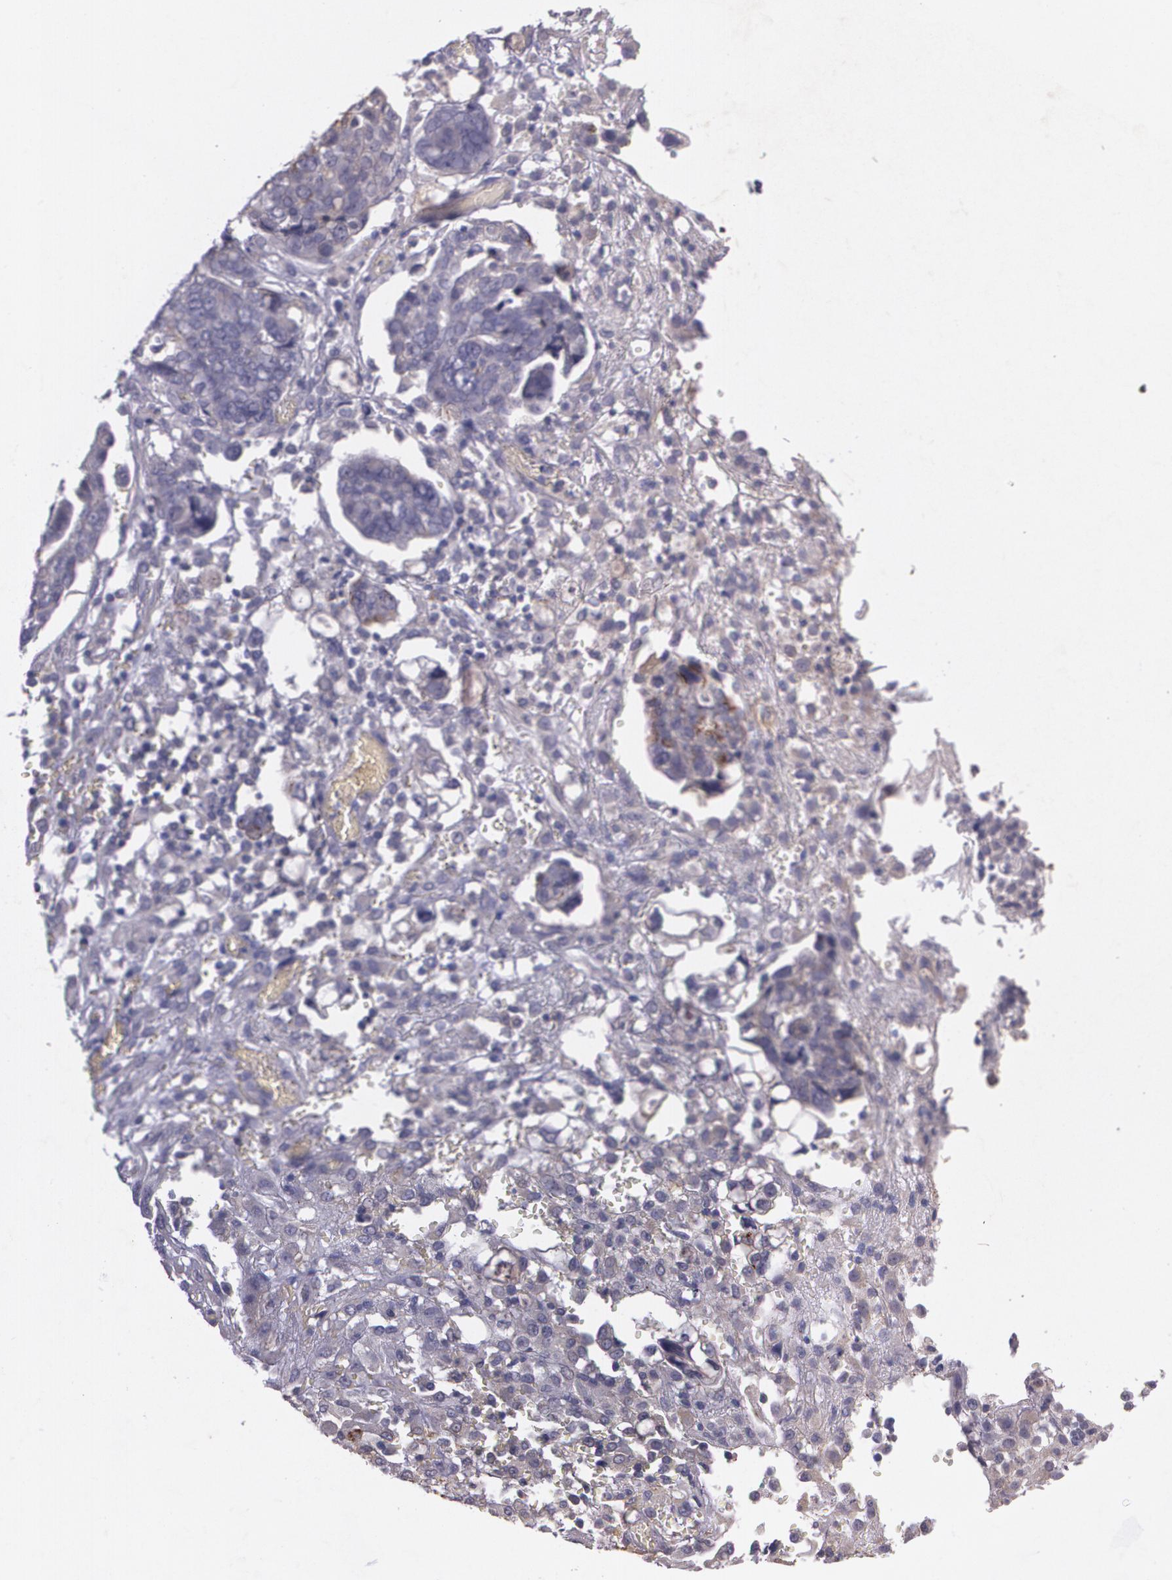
{"staining": {"intensity": "moderate", "quantity": "25%-75%", "location": "cytoplasmic/membranous"}, "tissue": "ovarian cancer", "cell_type": "Tumor cells", "image_type": "cancer", "snomed": [{"axis": "morphology", "description": "Normal tissue, NOS"}, {"axis": "morphology", "description": "Cystadenocarcinoma, serous, NOS"}, {"axis": "topography", "description": "Fallopian tube"}, {"axis": "topography", "description": "Ovary"}], "caption": "Tumor cells demonstrate medium levels of moderate cytoplasmic/membranous expression in approximately 25%-75% of cells in ovarian cancer (serous cystadenocarcinoma).", "gene": "TM4SF1", "patient": {"sex": "female", "age": 56}}